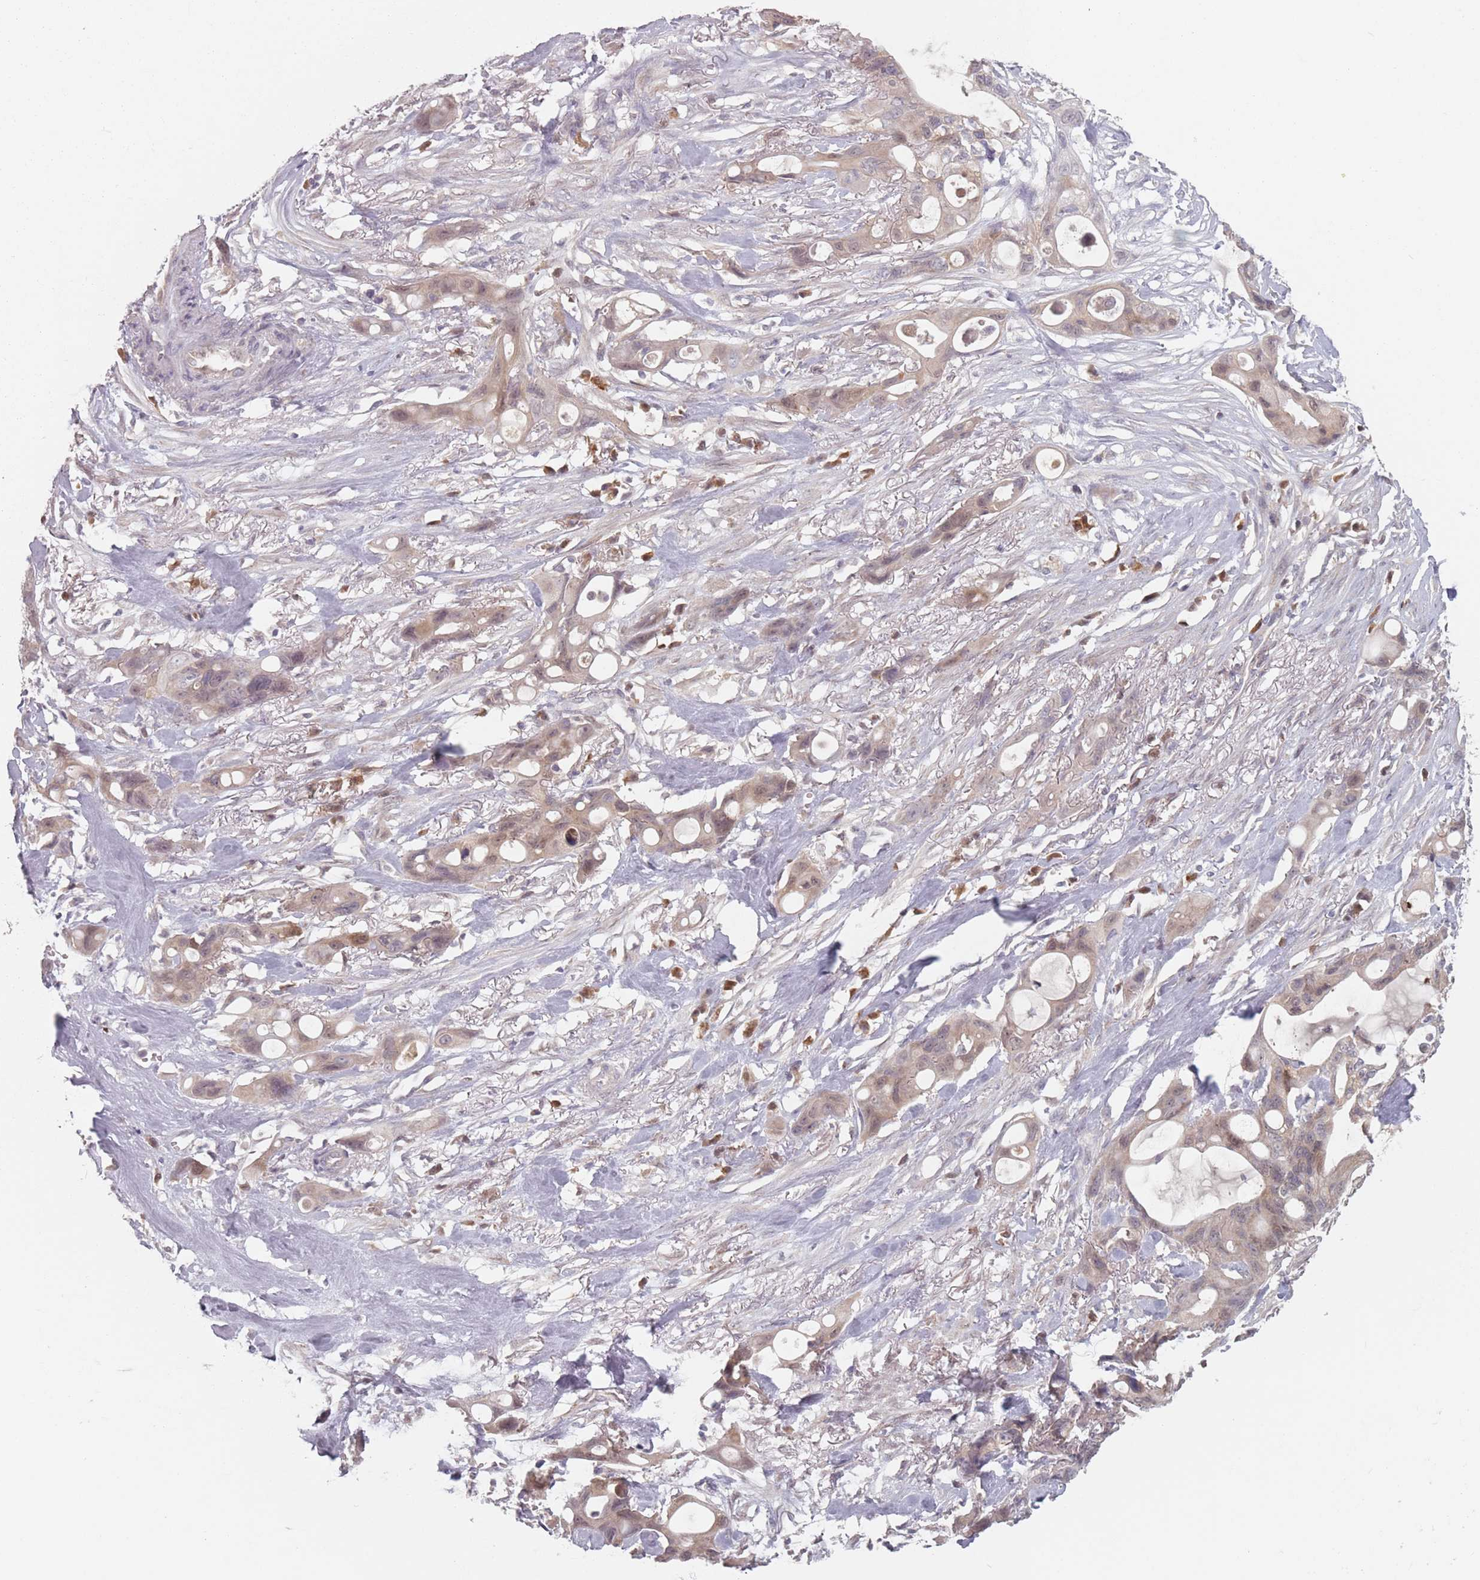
{"staining": {"intensity": "negative", "quantity": "none", "location": "none"}, "tissue": "ovarian cancer", "cell_type": "Tumor cells", "image_type": "cancer", "snomed": [{"axis": "morphology", "description": "Cystadenocarcinoma, mucinous, NOS"}, {"axis": "topography", "description": "Ovary"}], "caption": "Mucinous cystadenocarcinoma (ovarian) stained for a protein using immunohistochemistry exhibits no positivity tumor cells.", "gene": "NAXE", "patient": {"sex": "female", "age": 70}}